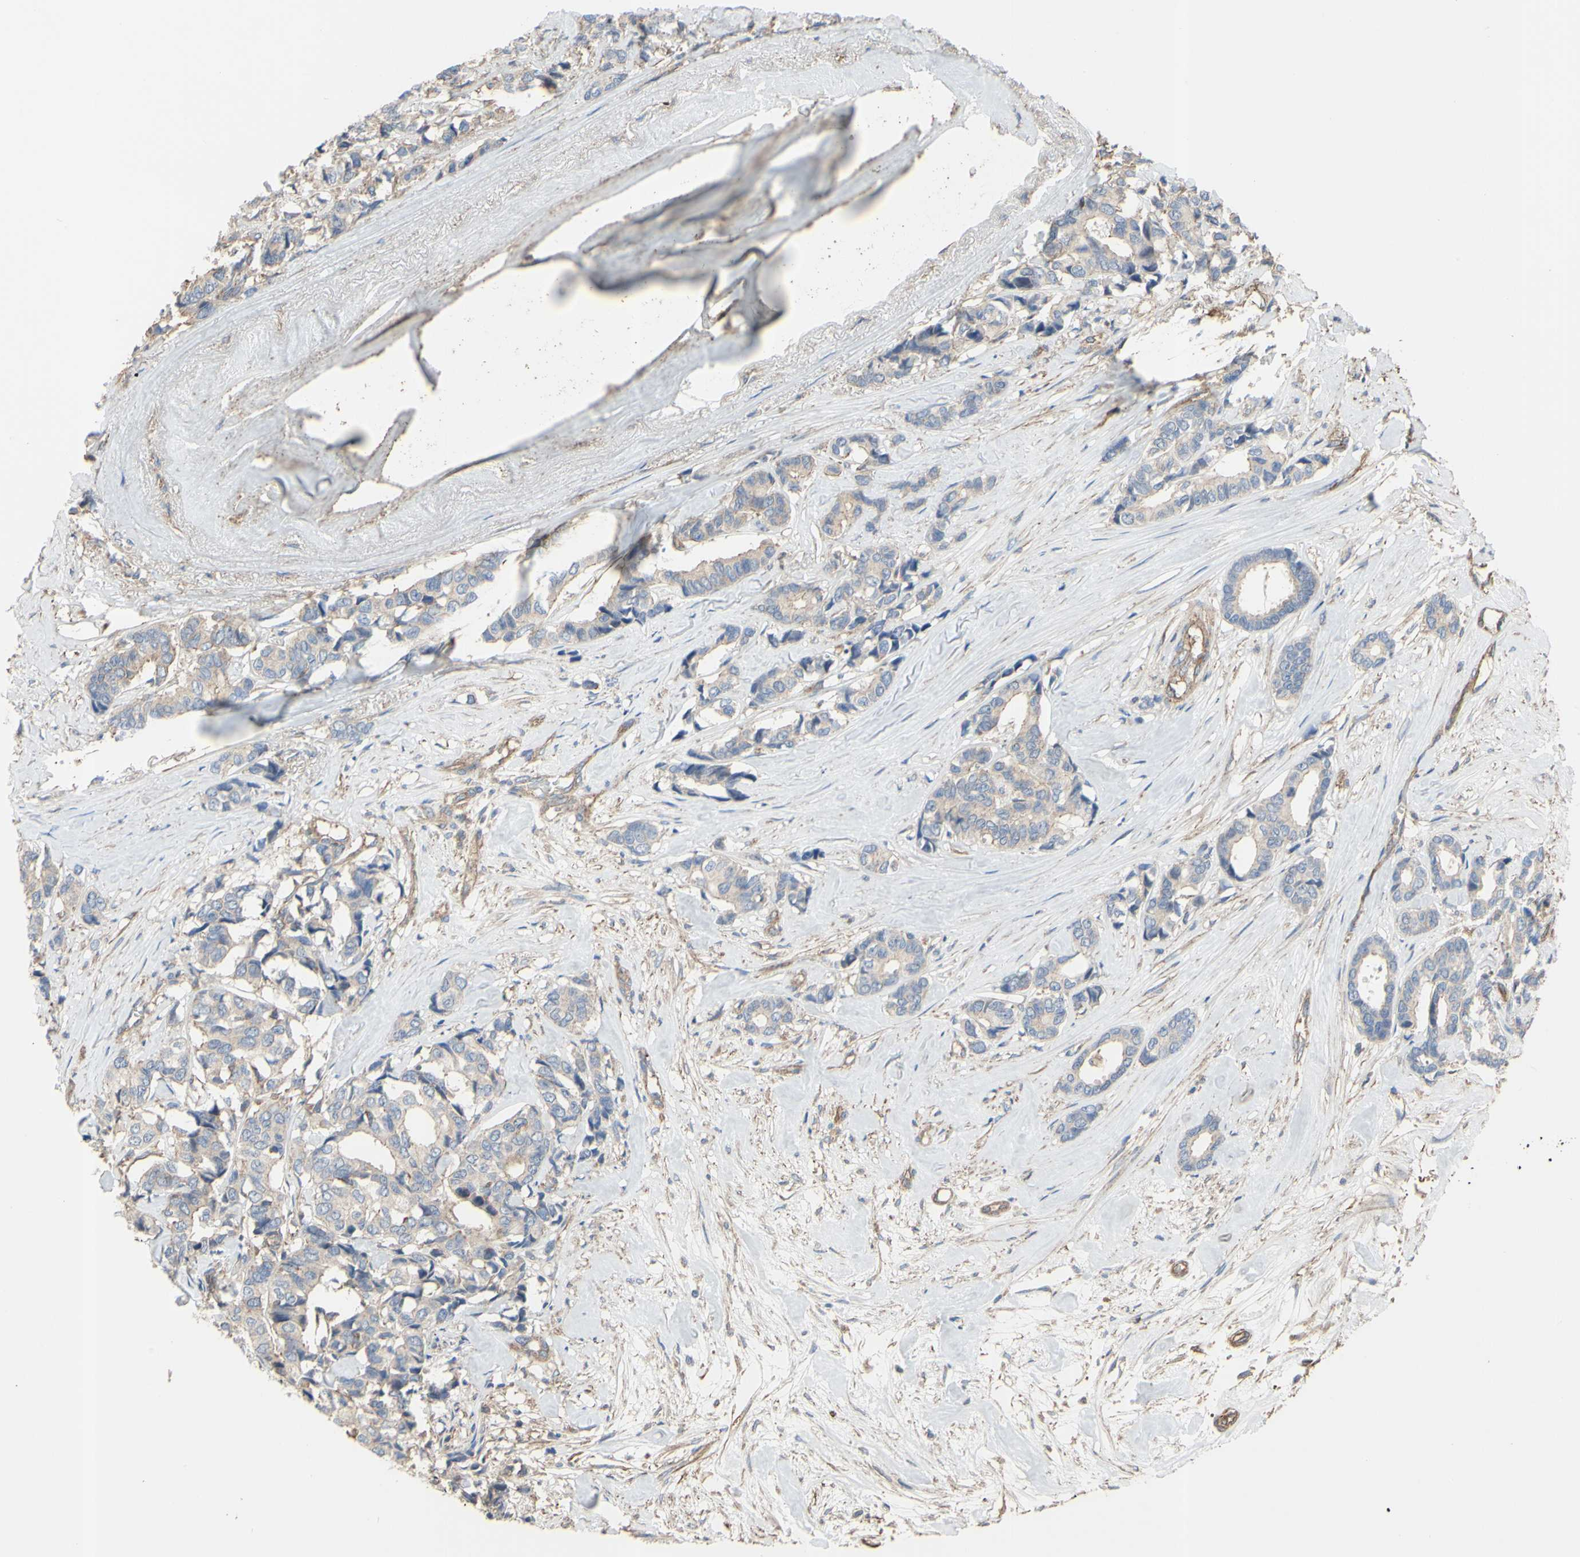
{"staining": {"intensity": "weak", "quantity": ">75%", "location": "cytoplasmic/membranous"}, "tissue": "breast cancer", "cell_type": "Tumor cells", "image_type": "cancer", "snomed": [{"axis": "morphology", "description": "Duct carcinoma"}, {"axis": "topography", "description": "Breast"}], "caption": "Breast cancer (infiltrating ductal carcinoma) was stained to show a protein in brown. There is low levels of weak cytoplasmic/membranous positivity in approximately >75% of tumor cells.", "gene": "BECN1", "patient": {"sex": "female", "age": 87}}